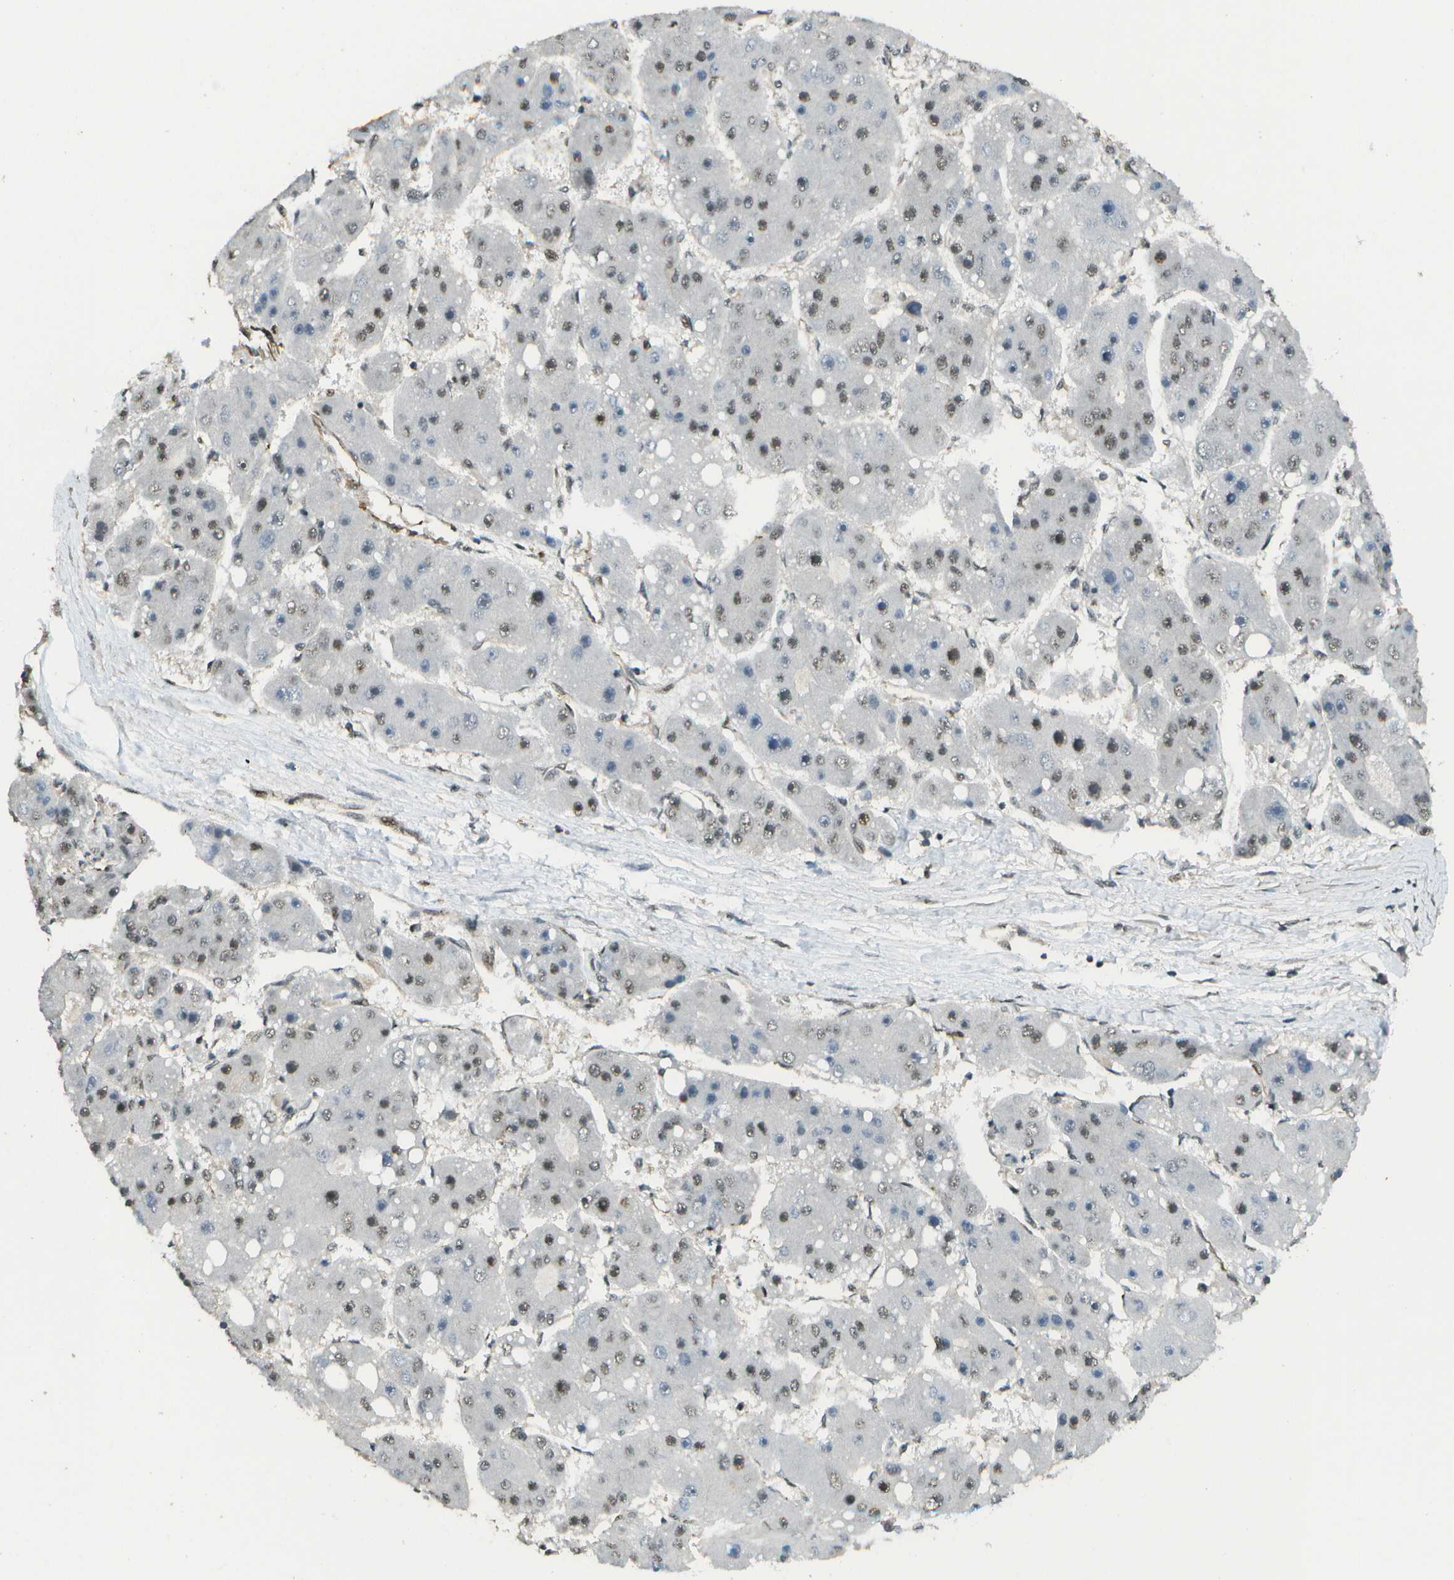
{"staining": {"intensity": "weak", "quantity": ">75%", "location": "nuclear"}, "tissue": "liver cancer", "cell_type": "Tumor cells", "image_type": "cancer", "snomed": [{"axis": "morphology", "description": "Carcinoma, Hepatocellular, NOS"}, {"axis": "topography", "description": "Liver"}], "caption": "Liver hepatocellular carcinoma stained with immunohistochemistry reveals weak nuclear positivity in approximately >75% of tumor cells.", "gene": "KAT5", "patient": {"sex": "female", "age": 61}}